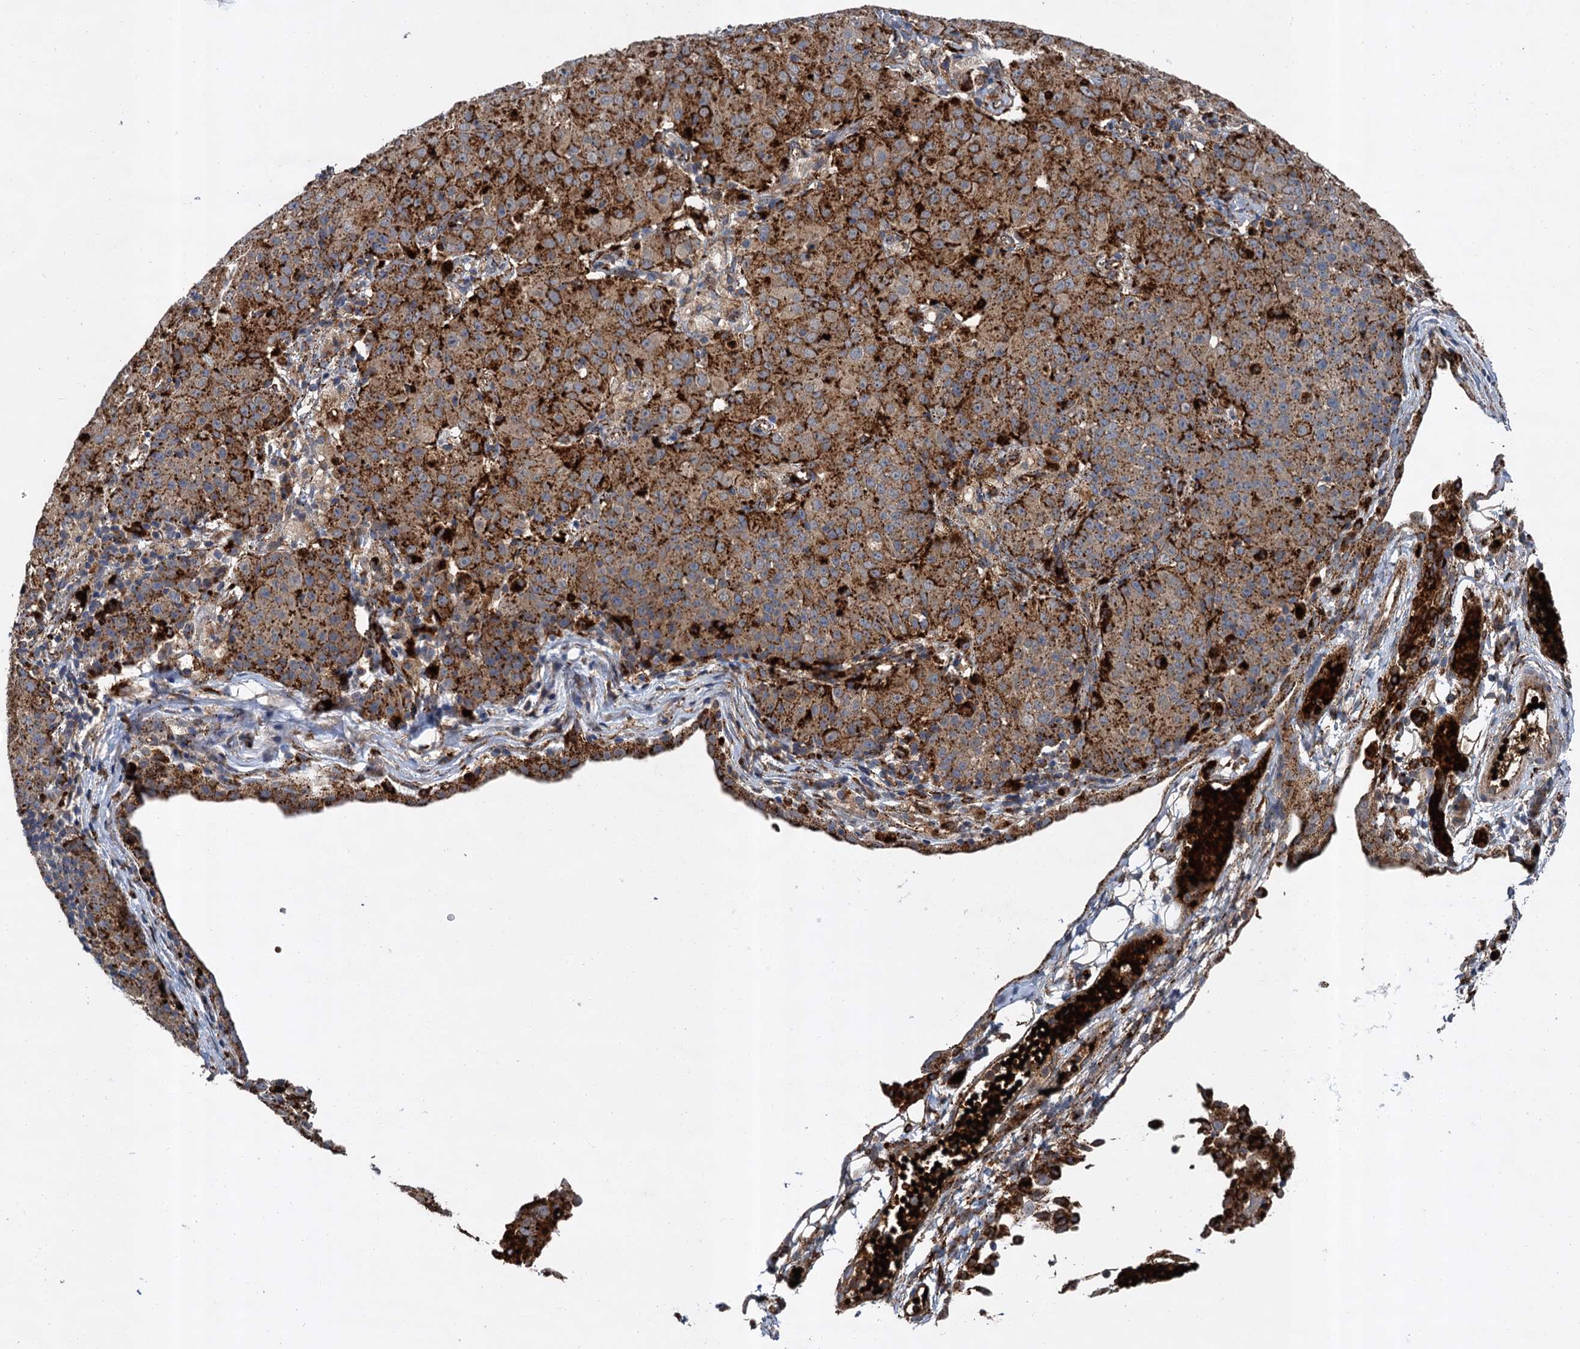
{"staining": {"intensity": "strong", "quantity": ">75%", "location": "cytoplasmic/membranous"}, "tissue": "ovarian cancer", "cell_type": "Tumor cells", "image_type": "cancer", "snomed": [{"axis": "morphology", "description": "Carcinoma, endometroid"}, {"axis": "topography", "description": "Ovary"}], "caption": "Strong cytoplasmic/membranous staining for a protein is seen in about >75% of tumor cells of ovarian endometroid carcinoma using IHC.", "gene": "GBA1", "patient": {"sex": "female", "age": 42}}